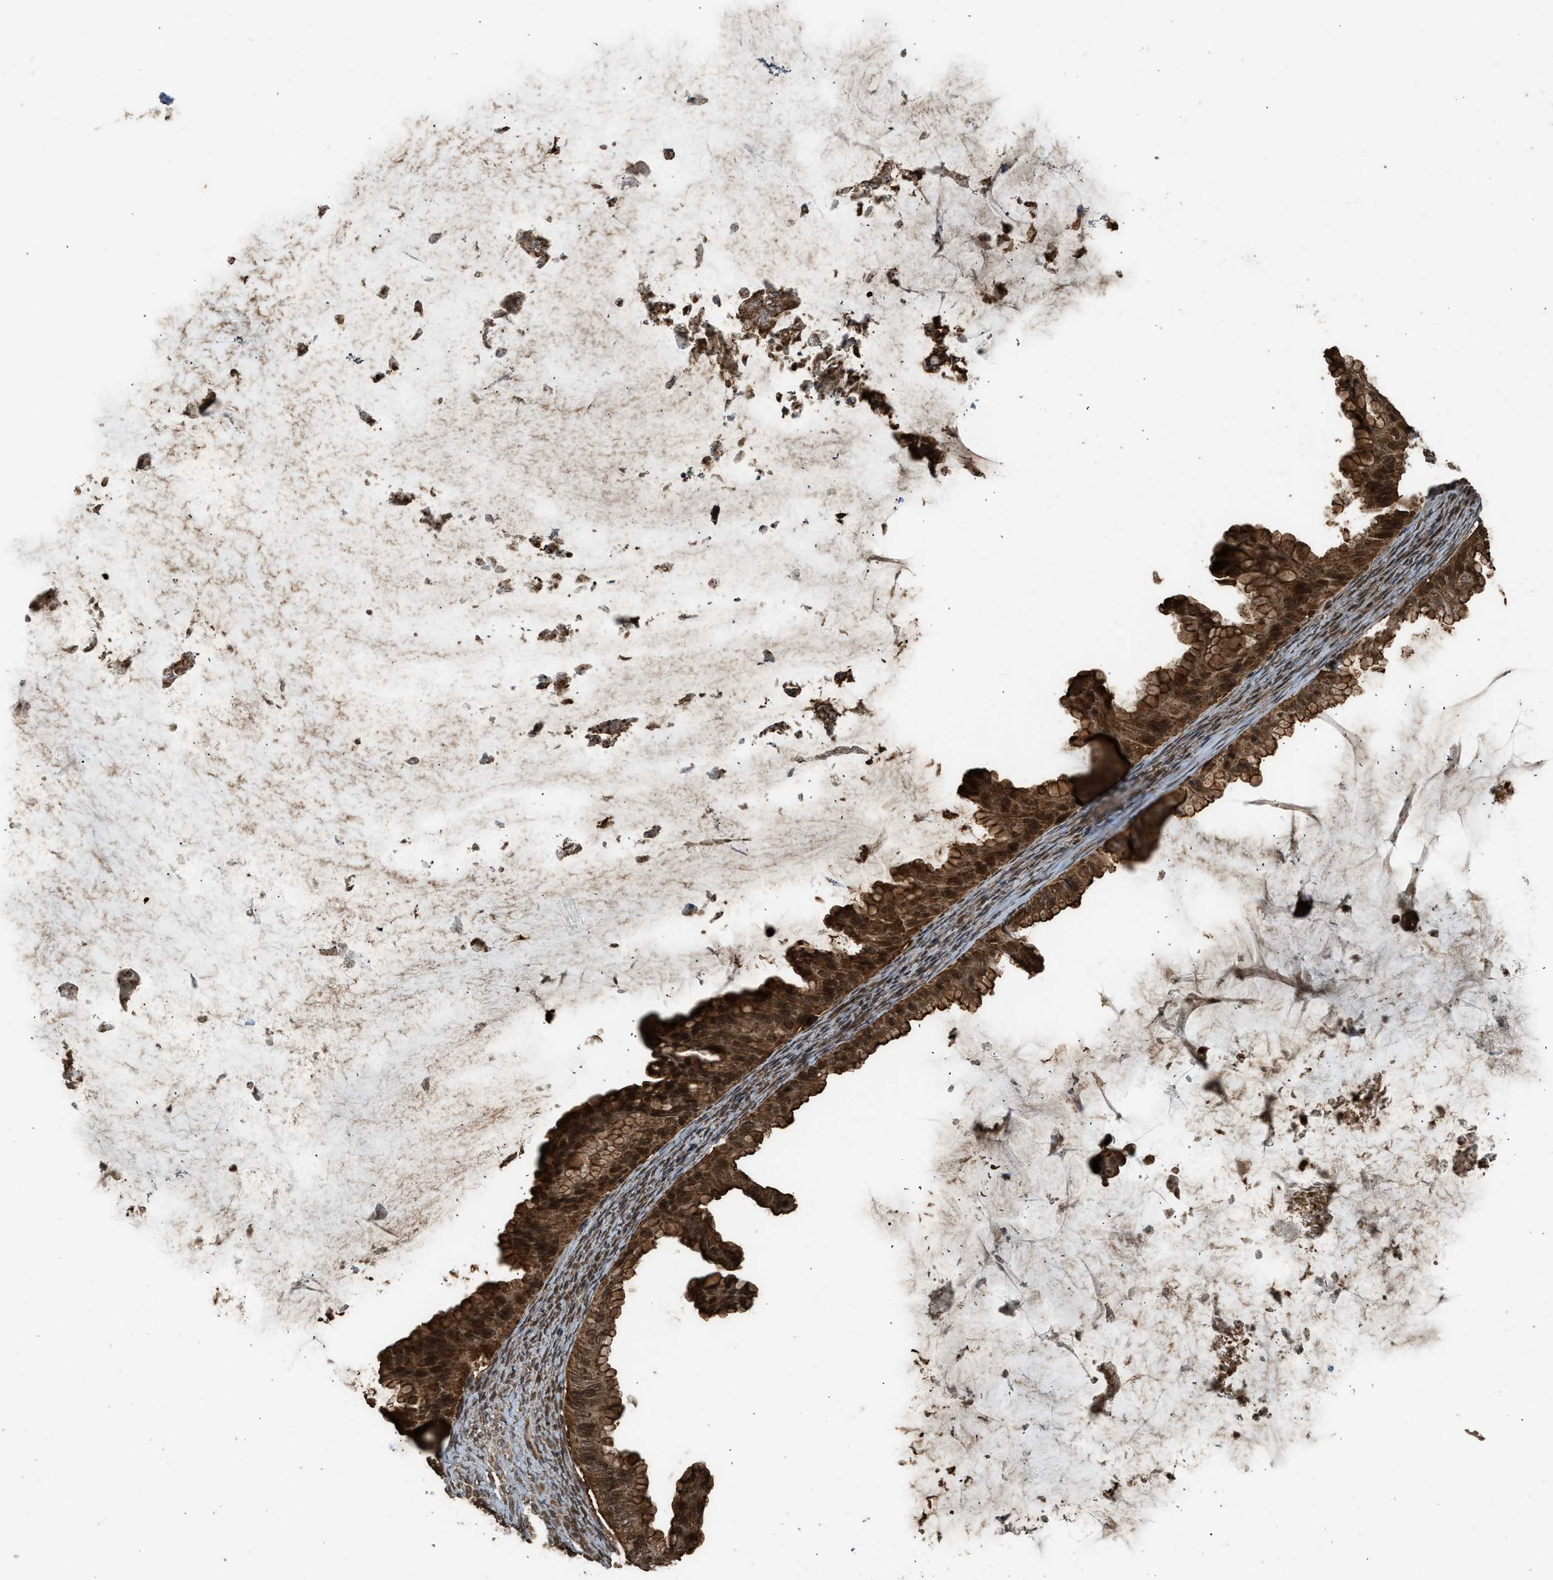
{"staining": {"intensity": "strong", "quantity": ">75%", "location": "cytoplasmic/membranous,nuclear"}, "tissue": "ovarian cancer", "cell_type": "Tumor cells", "image_type": "cancer", "snomed": [{"axis": "morphology", "description": "Cystadenocarcinoma, mucinous, NOS"}, {"axis": "topography", "description": "Ovary"}], "caption": "Protein expression analysis of human ovarian mucinous cystadenocarcinoma reveals strong cytoplasmic/membranous and nuclear staining in about >75% of tumor cells. (DAB IHC with brightfield microscopy, high magnification).", "gene": "MYBL2", "patient": {"sex": "female", "age": 61}}